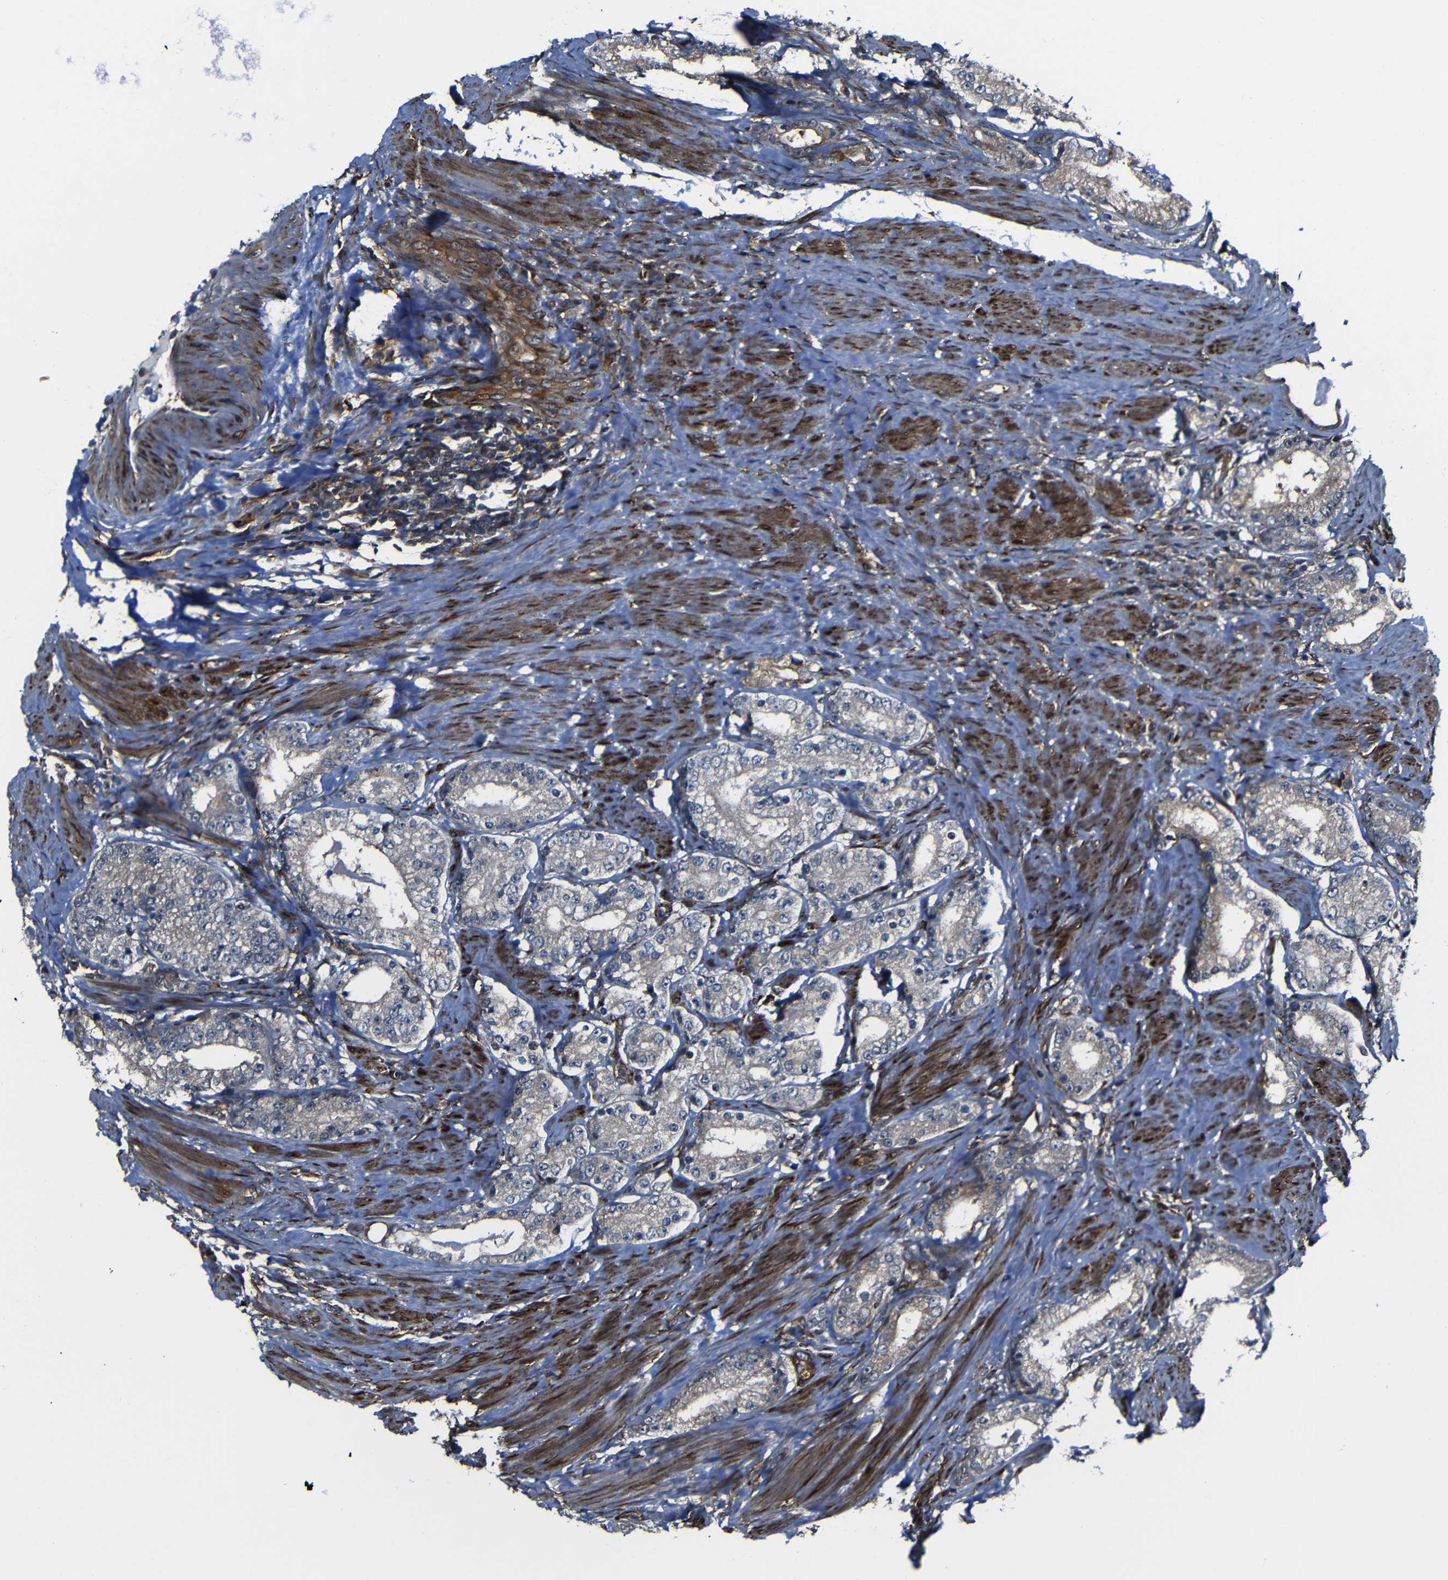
{"staining": {"intensity": "negative", "quantity": "none", "location": "none"}, "tissue": "prostate cancer", "cell_type": "Tumor cells", "image_type": "cancer", "snomed": [{"axis": "morphology", "description": "Adenocarcinoma, Low grade"}, {"axis": "topography", "description": "Prostate"}], "caption": "This micrograph is of adenocarcinoma (low-grade) (prostate) stained with immunohistochemistry to label a protein in brown with the nuclei are counter-stained blue. There is no staining in tumor cells.", "gene": "KIAA0513", "patient": {"sex": "male", "age": 63}}